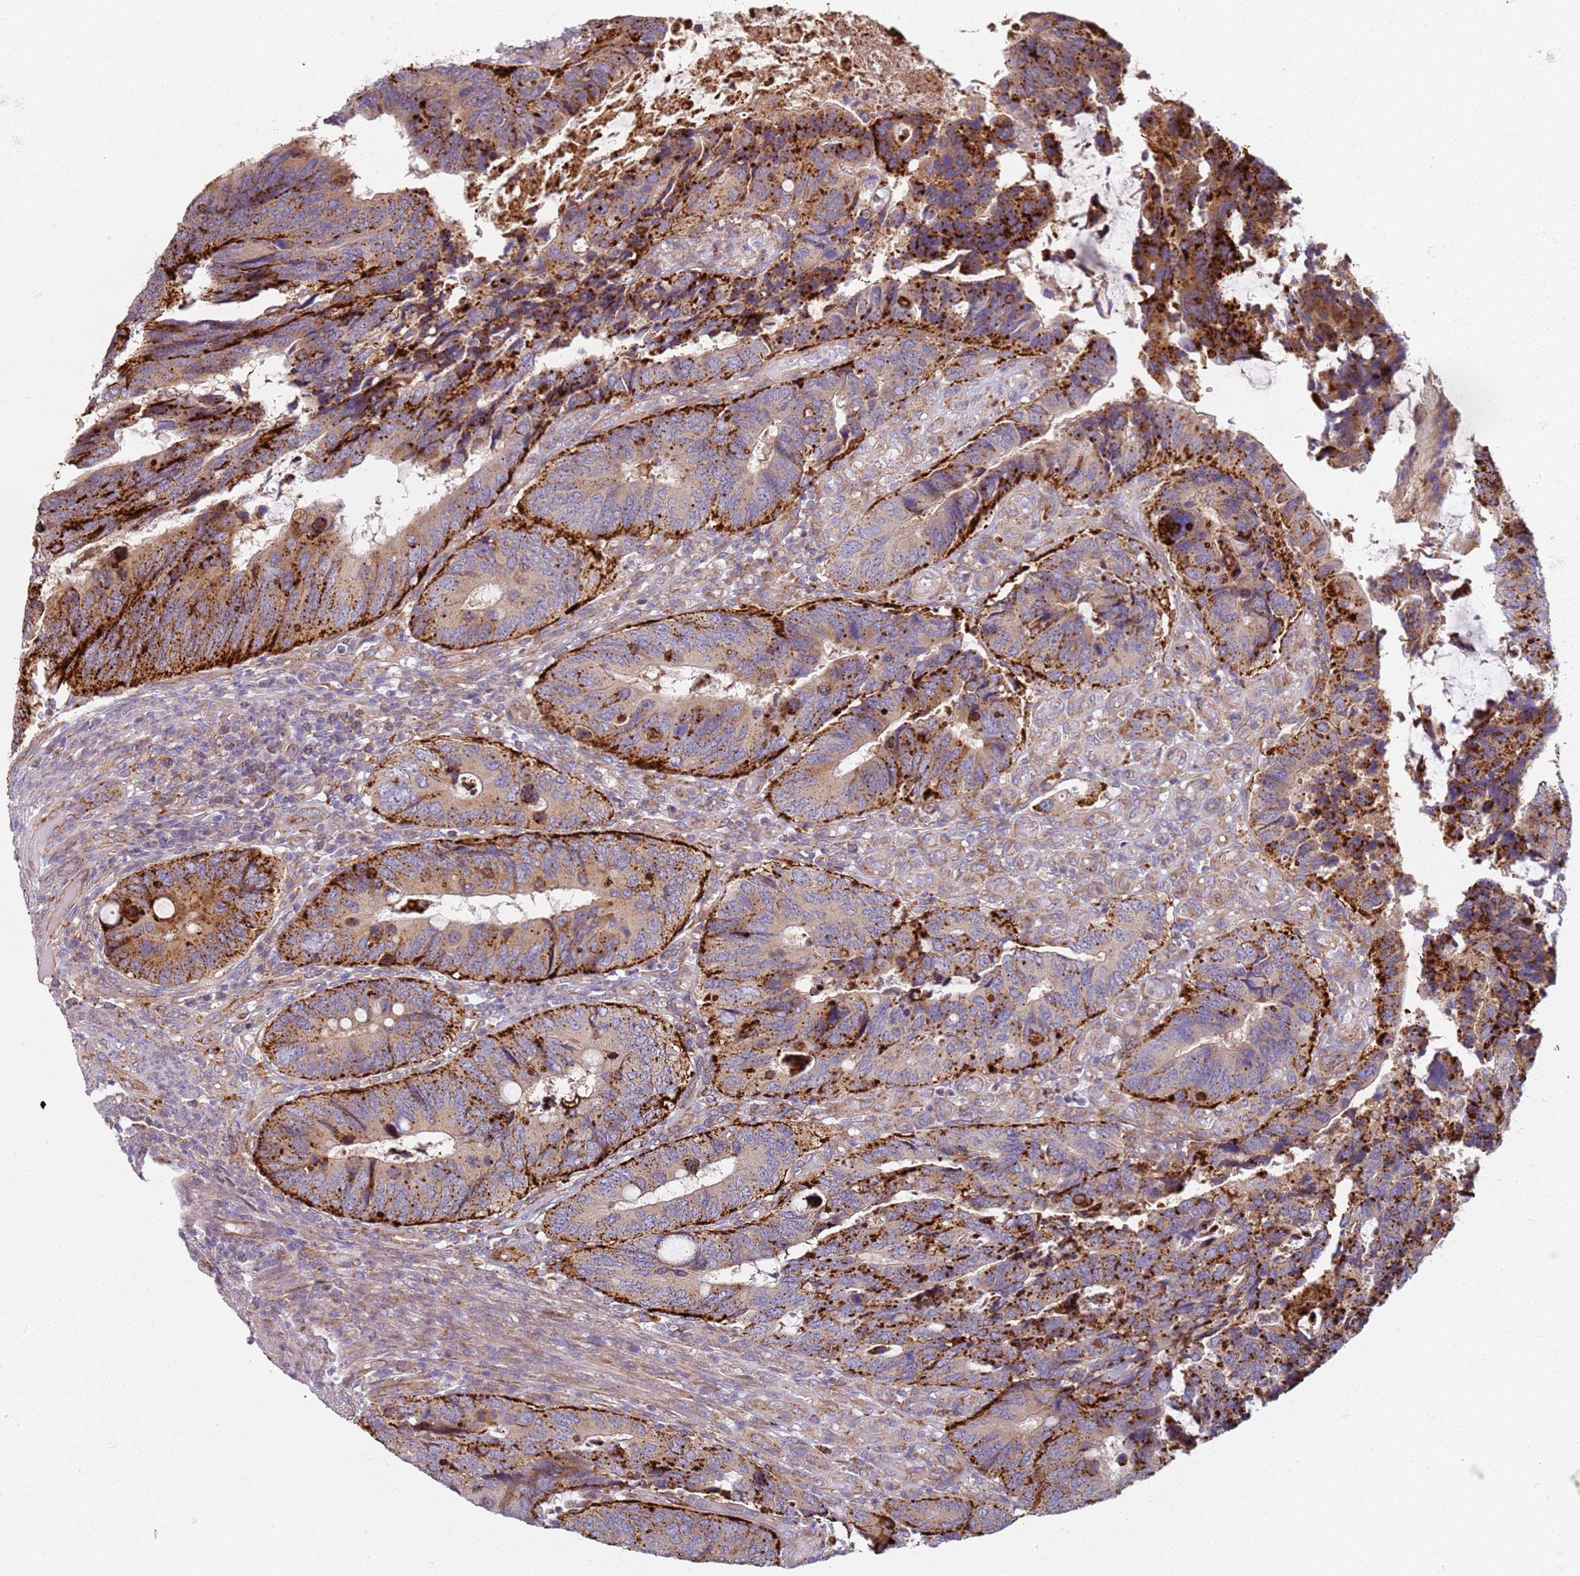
{"staining": {"intensity": "strong", "quantity": ">75%", "location": "cytoplasmic/membranous"}, "tissue": "colorectal cancer", "cell_type": "Tumor cells", "image_type": "cancer", "snomed": [{"axis": "morphology", "description": "Adenocarcinoma, NOS"}, {"axis": "topography", "description": "Colon"}], "caption": "Colorectal adenocarcinoma stained for a protein shows strong cytoplasmic/membranous positivity in tumor cells.", "gene": "PROKR2", "patient": {"sex": "male", "age": 87}}